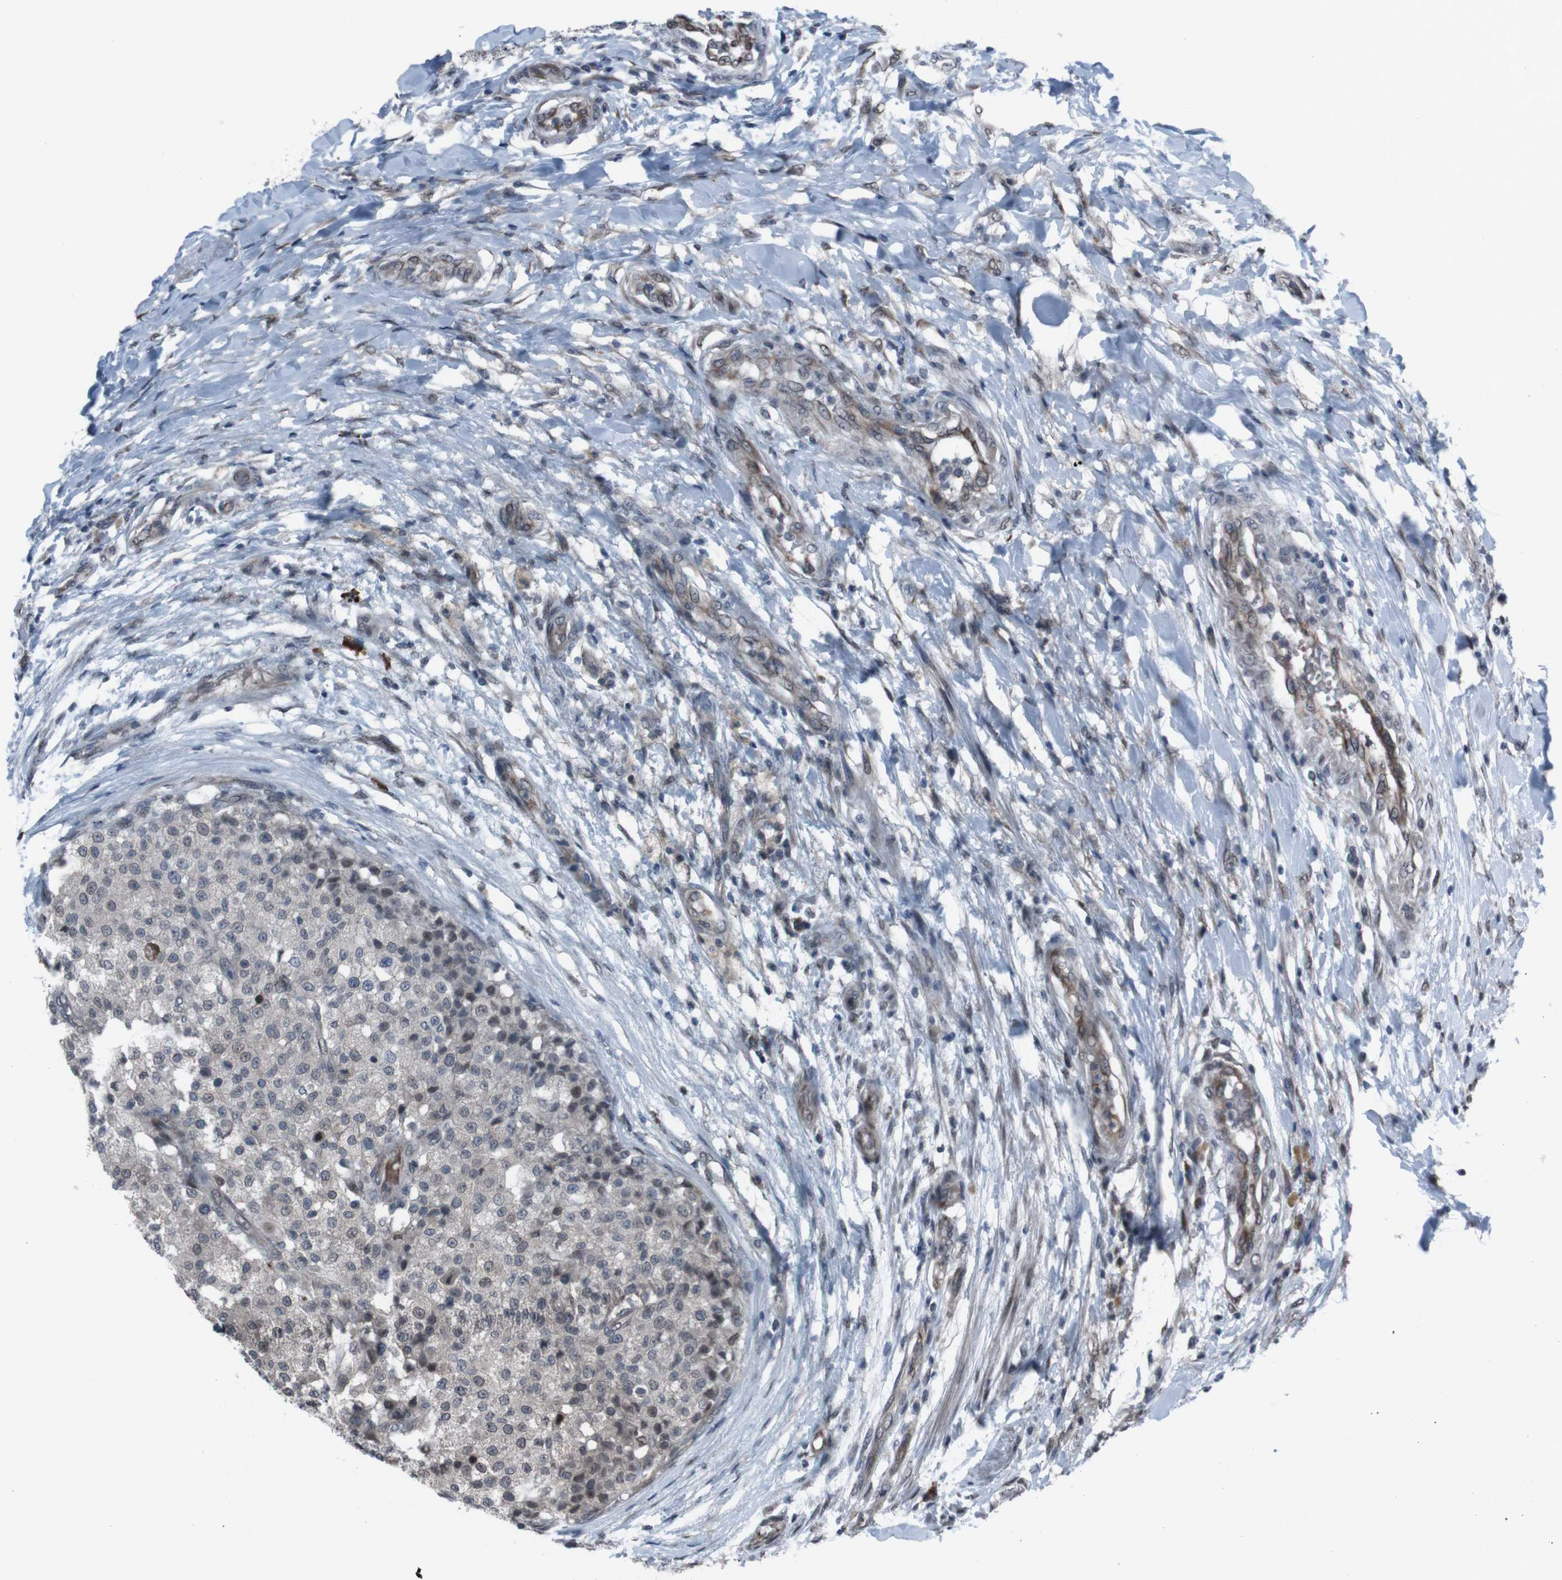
{"staining": {"intensity": "weak", "quantity": "<25%", "location": "nuclear"}, "tissue": "testis cancer", "cell_type": "Tumor cells", "image_type": "cancer", "snomed": [{"axis": "morphology", "description": "Seminoma, NOS"}, {"axis": "topography", "description": "Testis"}], "caption": "Testis seminoma was stained to show a protein in brown. There is no significant positivity in tumor cells.", "gene": "SS18L1", "patient": {"sex": "male", "age": 59}}